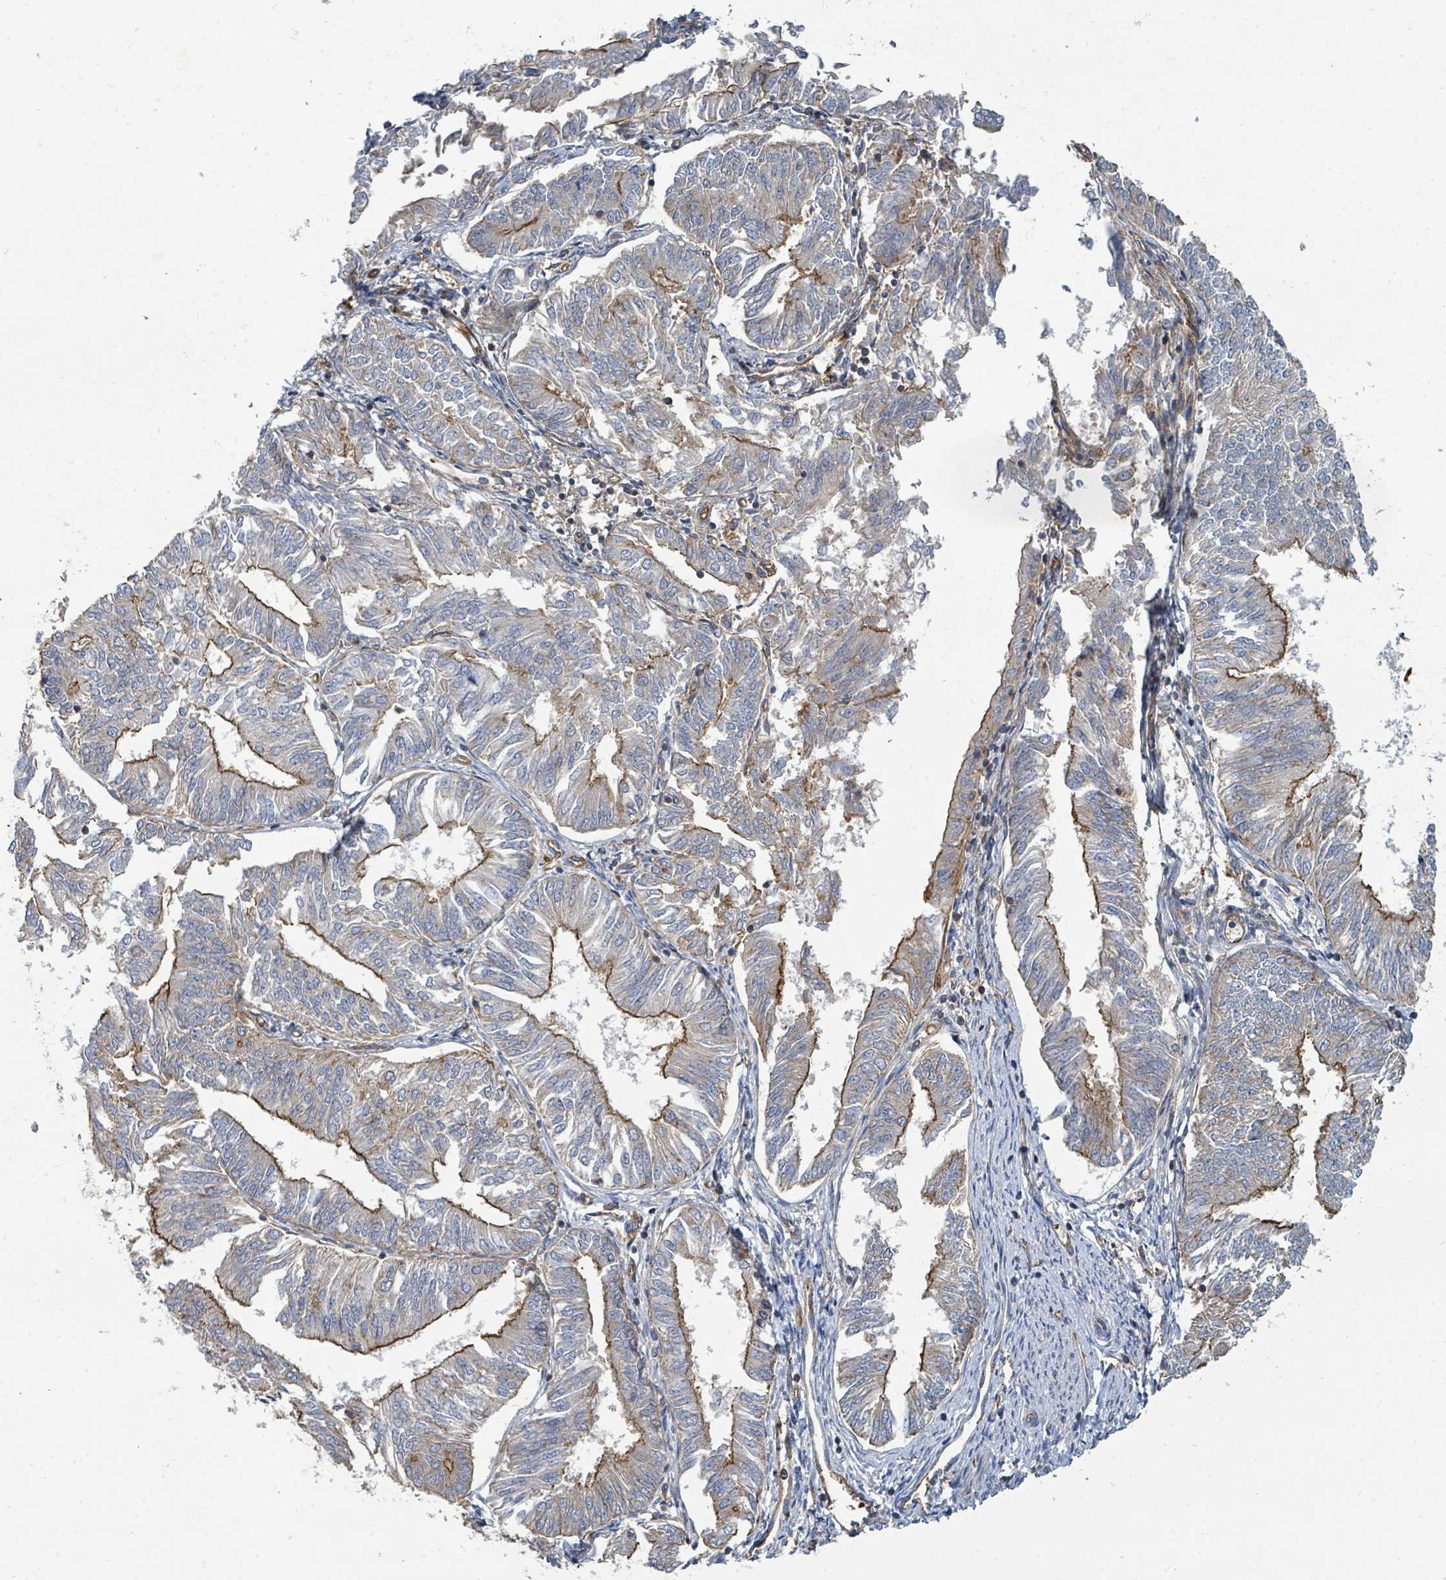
{"staining": {"intensity": "moderate", "quantity": "25%-75%", "location": "cytoplasmic/membranous"}, "tissue": "endometrial cancer", "cell_type": "Tumor cells", "image_type": "cancer", "snomed": [{"axis": "morphology", "description": "Adenocarcinoma, NOS"}, {"axis": "topography", "description": "Endometrium"}], "caption": "Protein staining of endometrial cancer tissue reveals moderate cytoplasmic/membranous positivity in approximately 25%-75% of tumor cells.", "gene": "BOLA2B", "patient": {"sex": "female", "age": 58}}